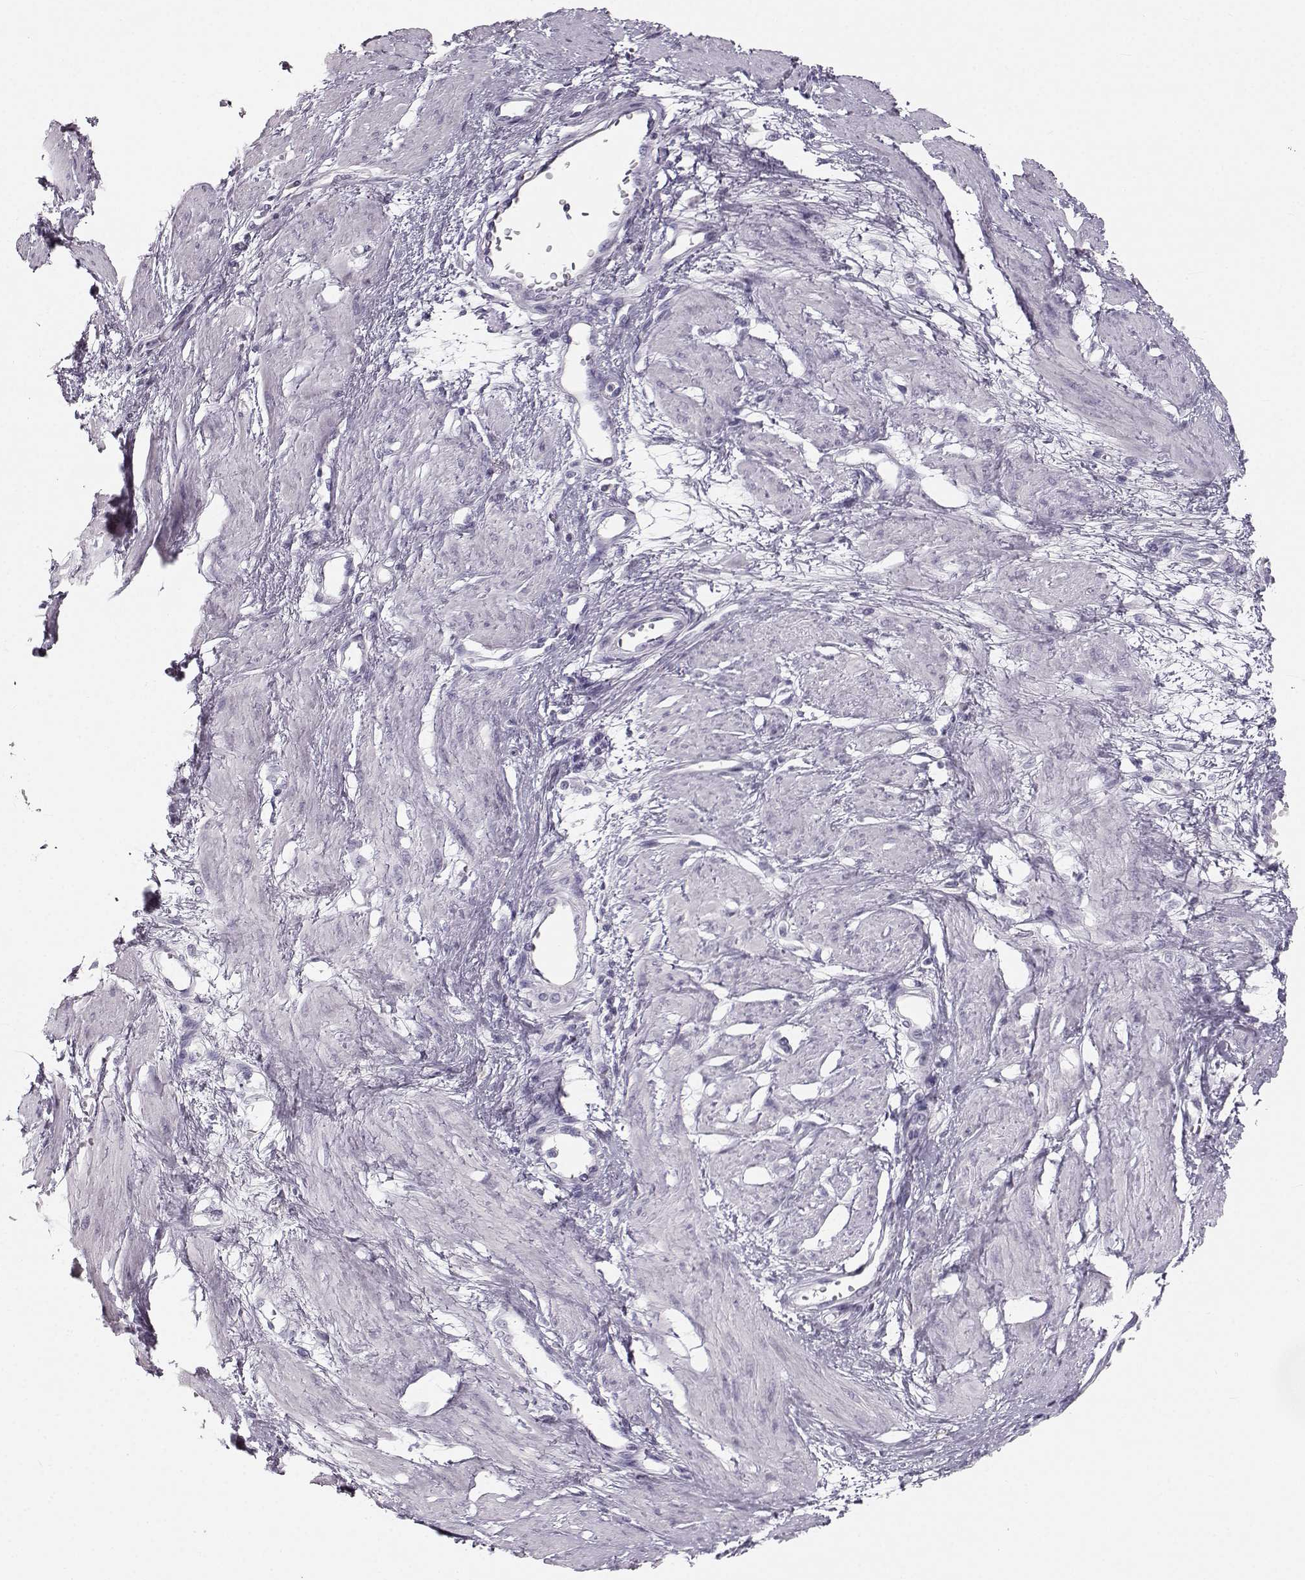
{"staining": {"intensity": "negative", "quantity": "none", "location": "none"}, "tissue": "smooth muscle", "cell_type": "Smooth muscle cells", "image_type": "normal", "snomed": [{"axis": "morphology", "description": "Normal tissue, NOS"}, {"axis": "topography", "description": "Smooth muscle"}, {"axis": "topography", "description": "Uterus"}], "caption": "This image is of unremarkable smooth muscle stained with immunohistochemistry to label a protein in brown with the nuclei are counter-stained blue. There is no staining in smooth muscle cells. (DAB (3,3'-diaminobenzidine) IHC with hematoxylin counter stain).", "gene": "OIP5", "patient": {"sex": "female", "age": 39}}